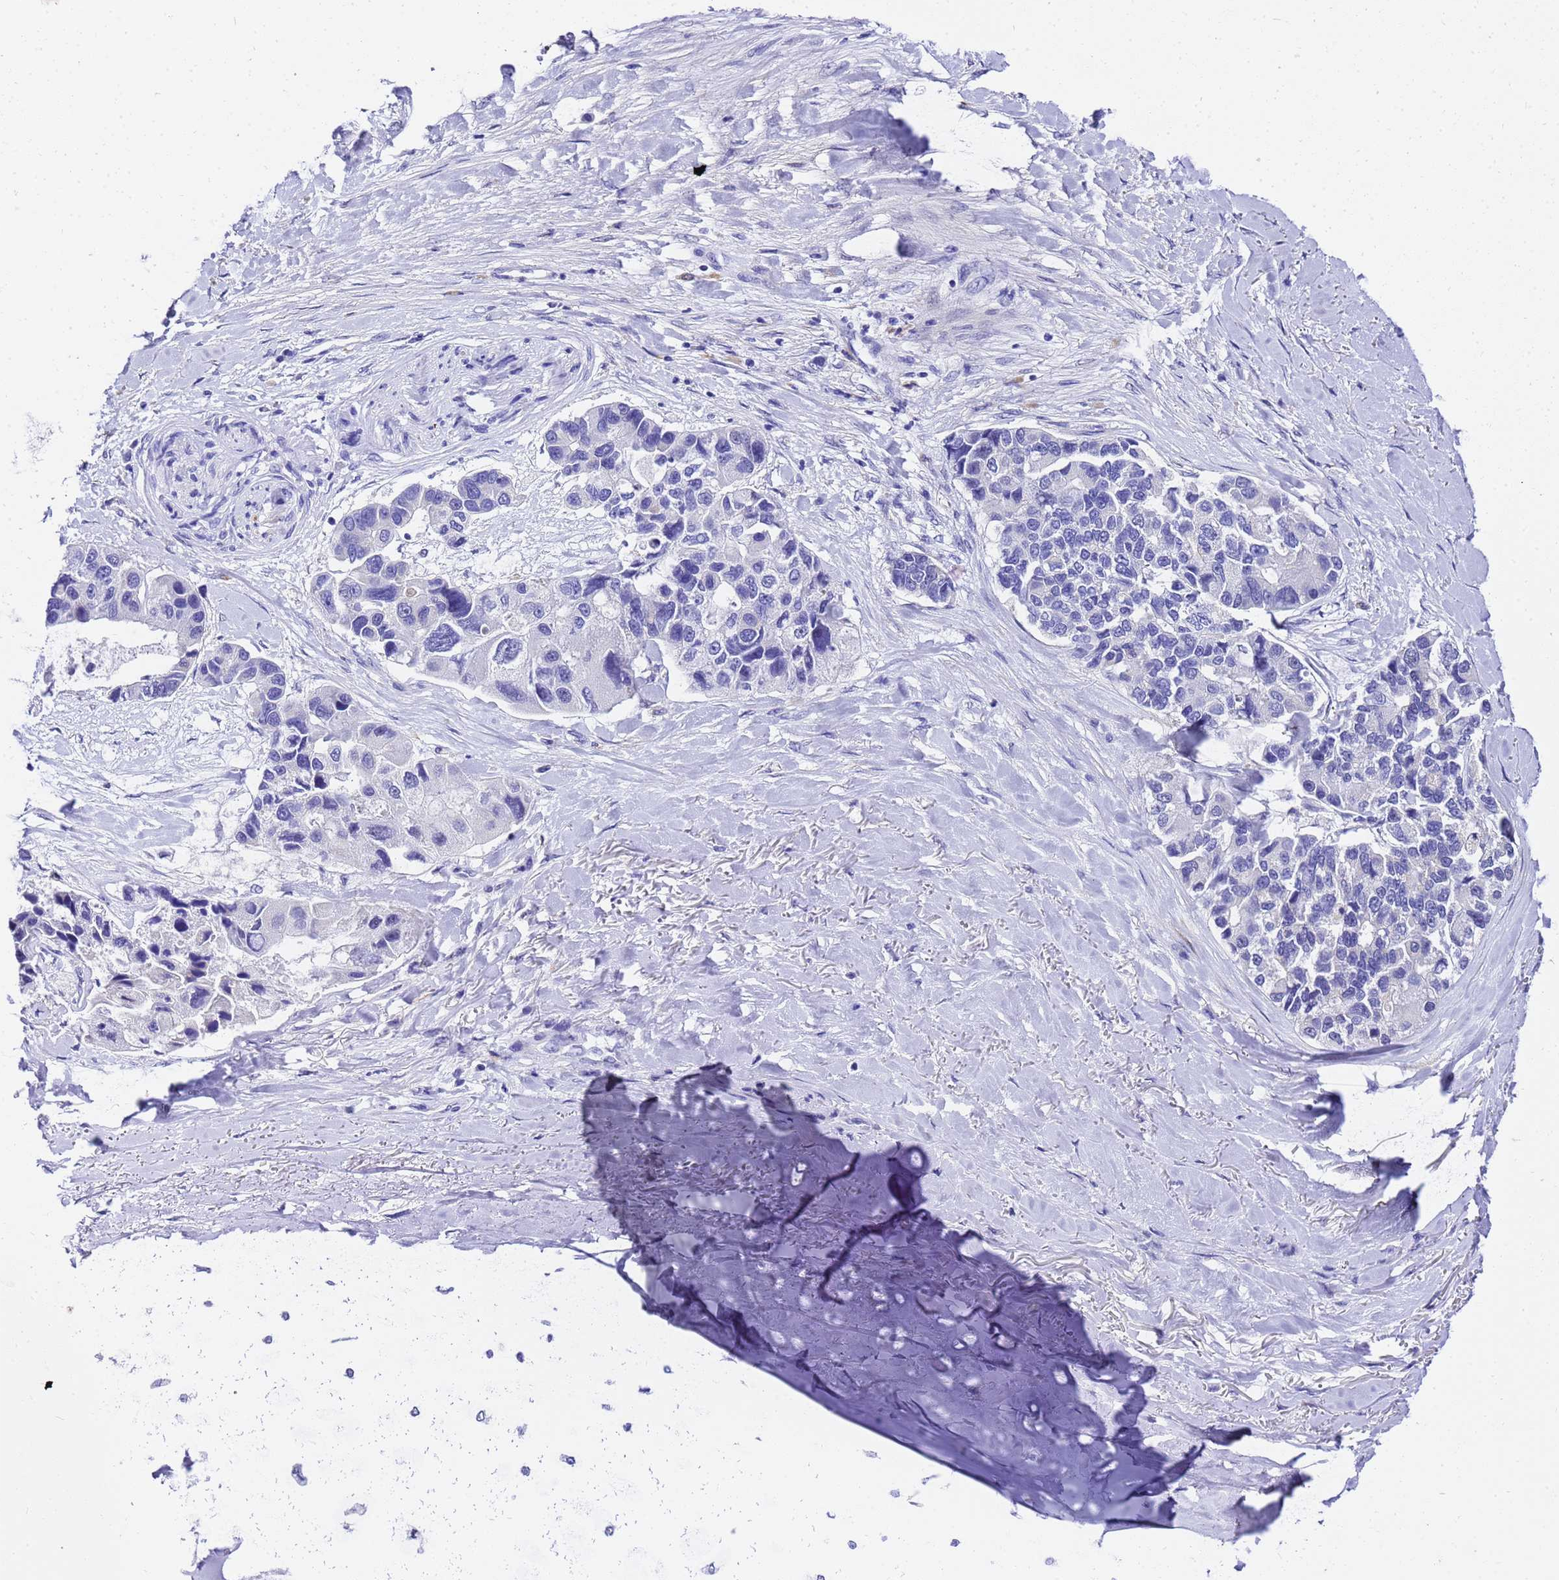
{"staining": {"intensity": "negative", "quantity": "none", "location": "none"}, "tissue": "lung cancer", "cell_type": "Tumor cells", "image_type": "cancer", "snomed": [{"axis": "morphology", "description": "Adenocarcinoma, NOS"}, {"axis": "topography", "description": "Lung"}], "caption": "This is an IHC histopathology image of adenocarcinoma (lung). There is no staining in tumor cells.", "gene": "HSPB6", "patient": {"sex": "female", "age": 54}}